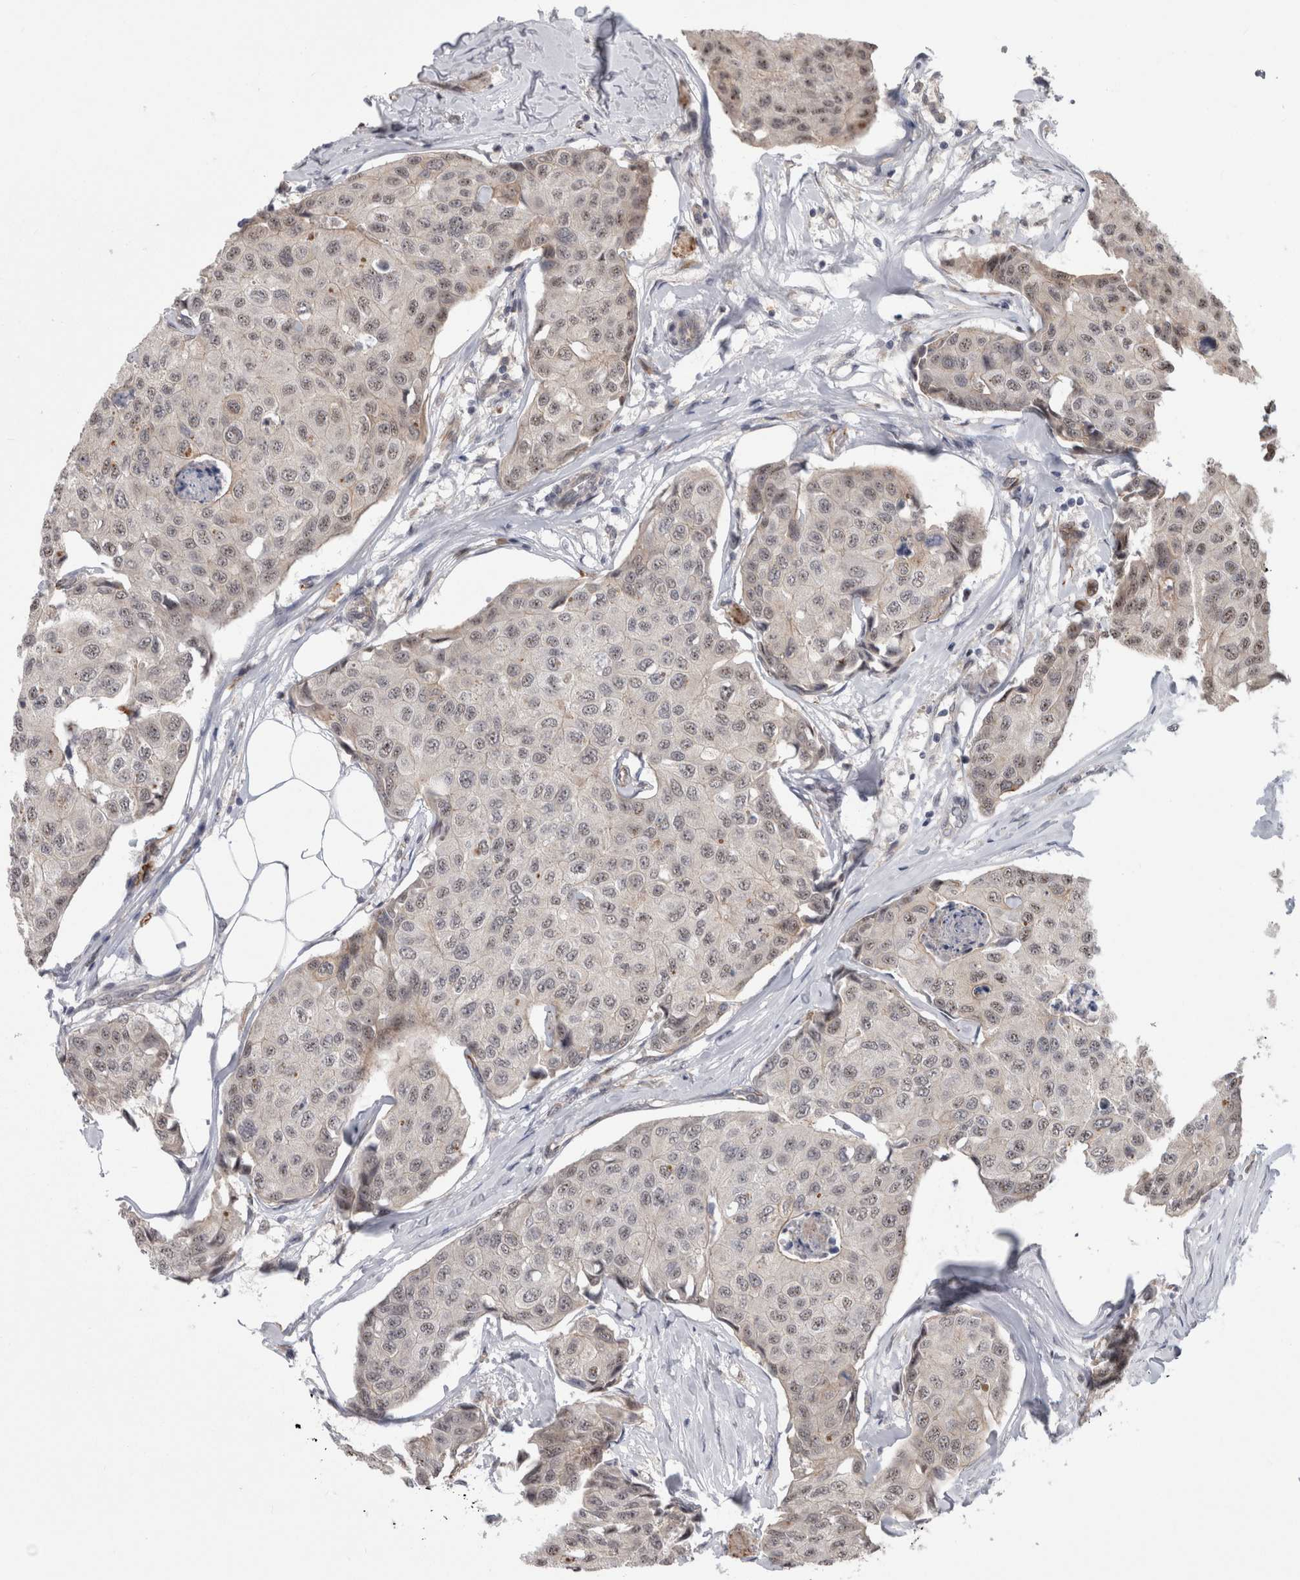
{"staining": {"intensity": "negative", "quantity": "none", "location": "none"}, "tissue": "breast cancer", "cell_type": "Tumor cells", "image_type": "cancer", "snomed": [{"axis": "morphology", "description": "Duct carcinoma"}, {"axis": "topography", "description": "Breast"}], "caption": "A high-resolution image shows immunohistochemistry staining of breast intraductal carcinoma, which displays no significant positivity in tumor cells.", "gene": "FAM83H", "patient": {"sex": "female", "age": 80}}